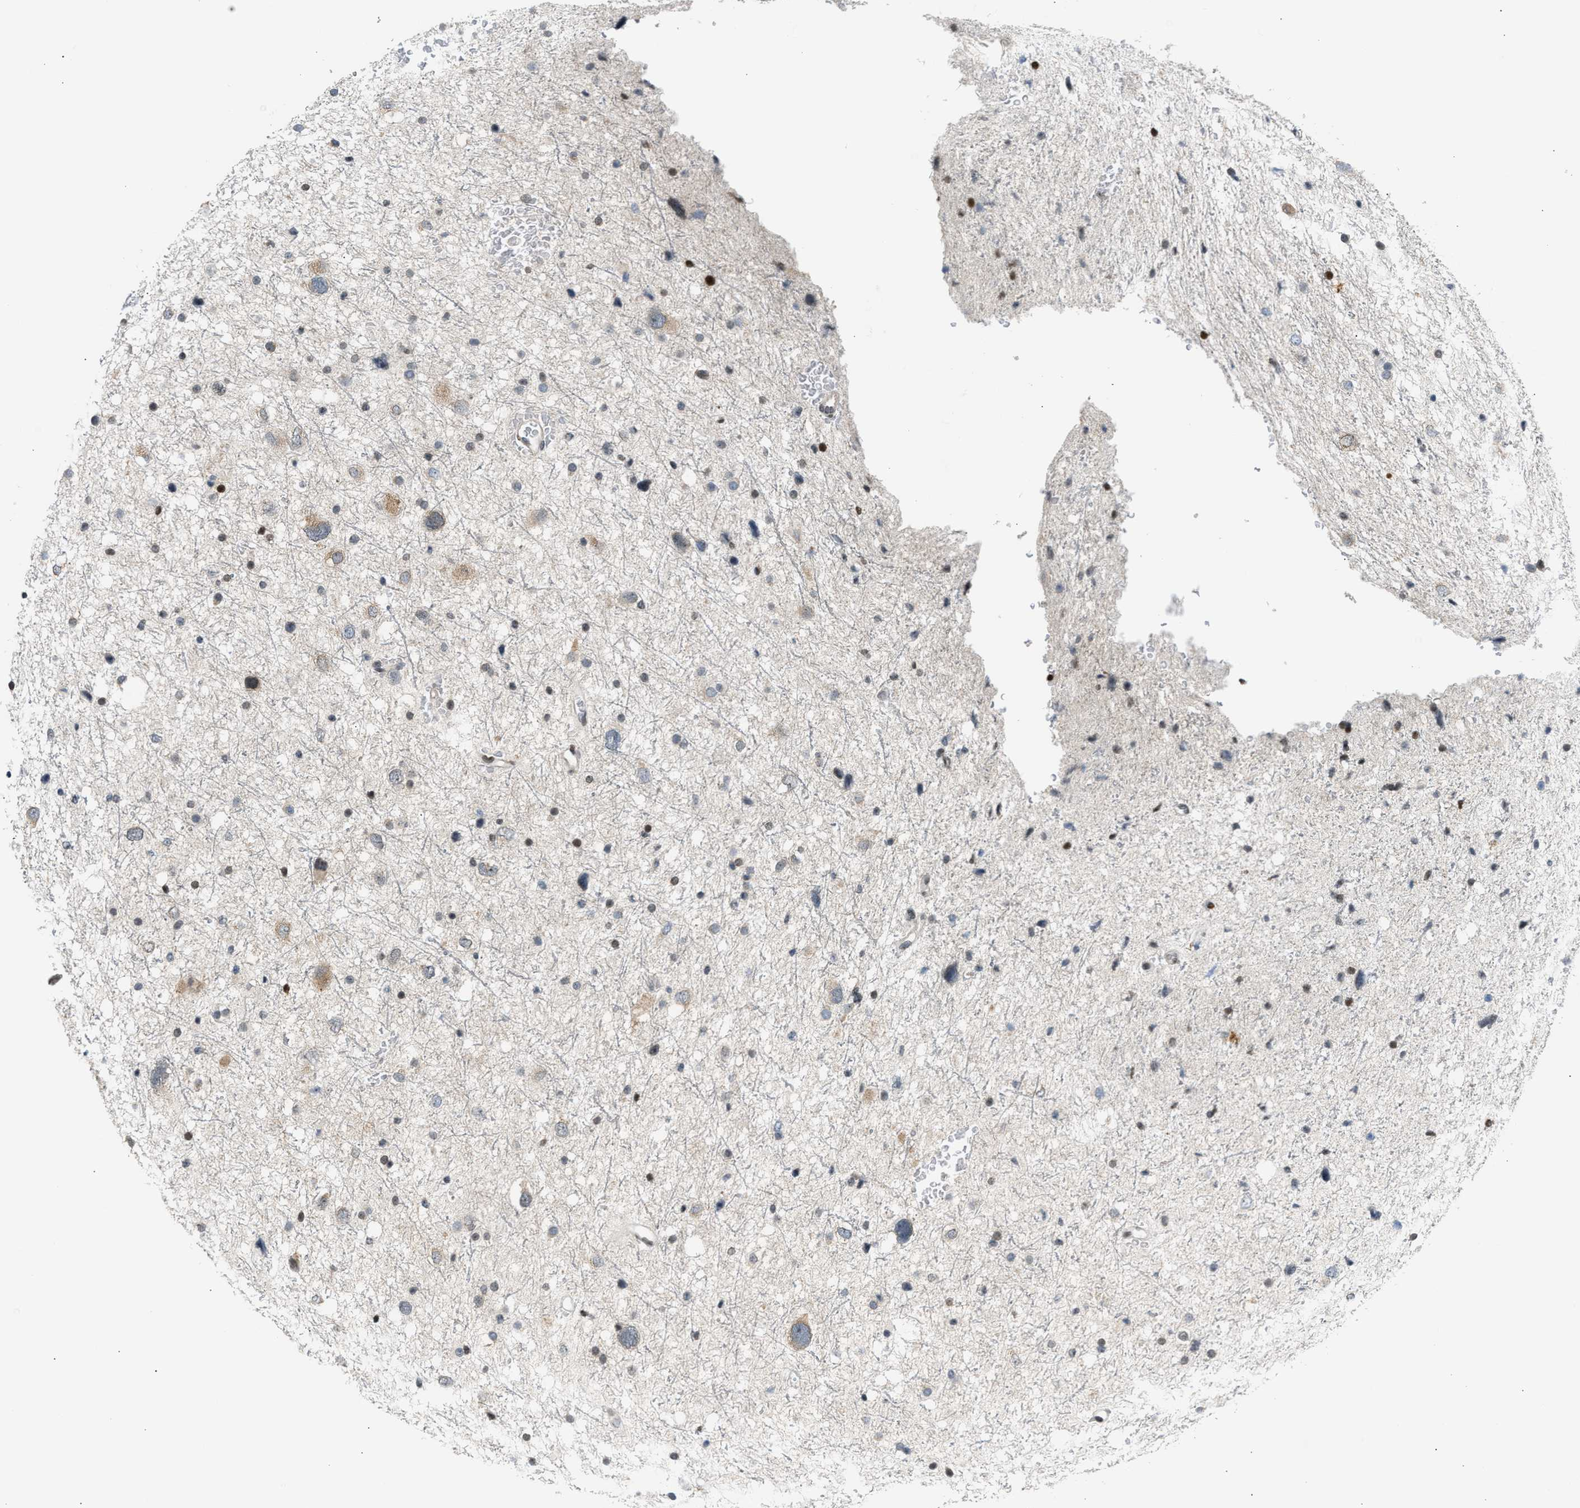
{"staining": {"intensity": "moderate", "quantity": "<25%", "location": "cytoplasmic/membranous"}, "tissue": "glioma", "cell_type": "Tumor cells", "image_type": "cancer", "snomed": [{"axis": "morphology", "description": "Glioma, malignant, Low grade"}, {"axis": "topography", "description": "Brain"}], "caption": "Human glioma stained for a protein (brown) reveals moderate cytoplasmic/membranous positive staining in approximately <25% of tumor cells.", "gene": "NPS", "patient": {"sex": "female", "age": 37}}